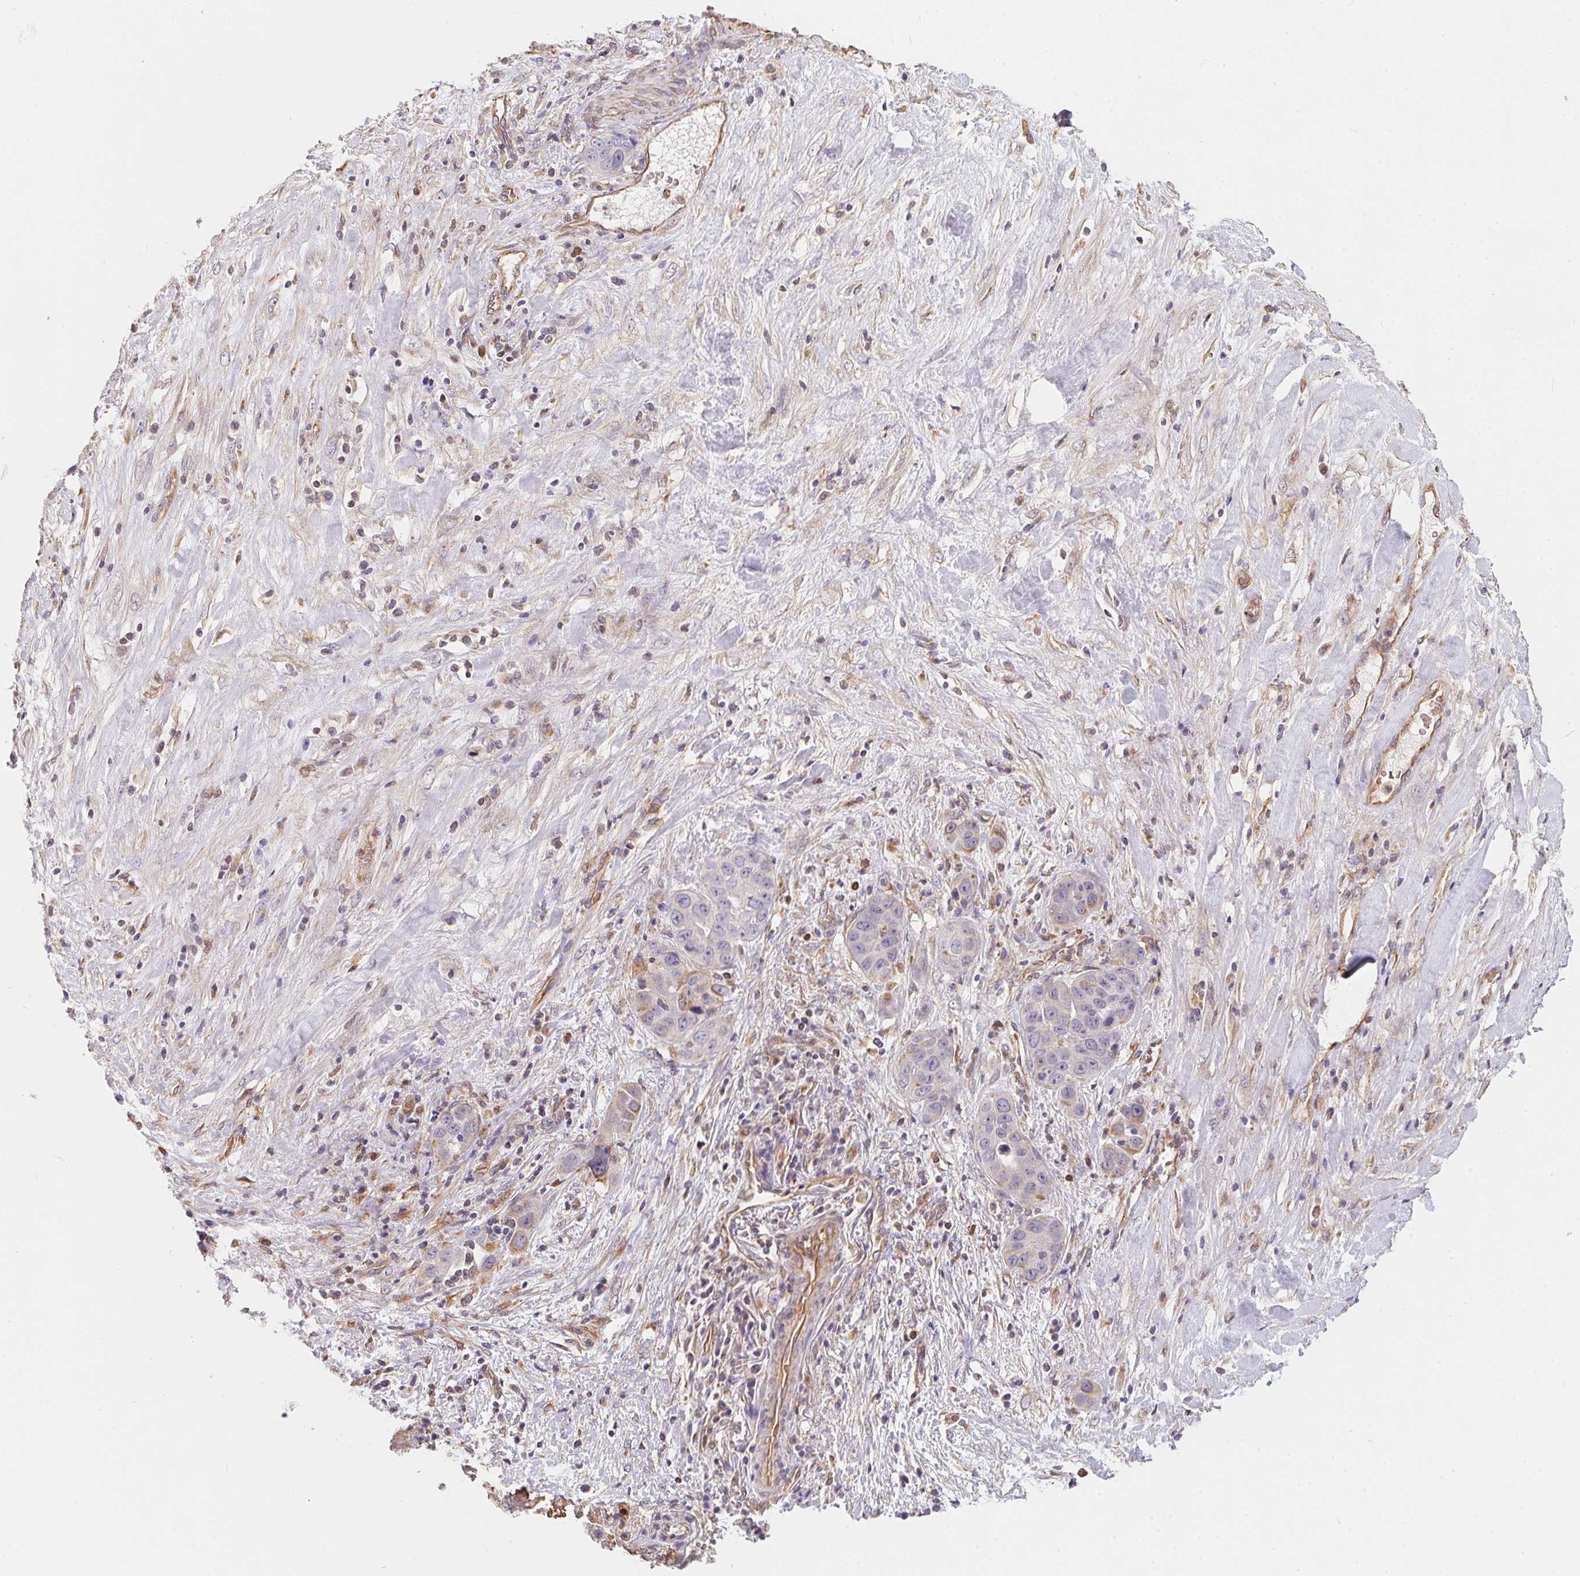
{"staining": {"intensity": "negative", "quantity": "none", "location": "none"}, "tissue": "liver cancer", "cell_type": "Tumor cells", "image_type": "cancer", "snomed": [{"axis": "morphology", "description": "Cholangiocarcinoma"}, {"axis": "topography", "description": "Liver"}], "caption": "The IHC image has no significant positivity in tumor cells of liver cholangiocarcinoma tissue.", "gene": "TBKBP1", "patient": {"sex": "female", "age": 52}}